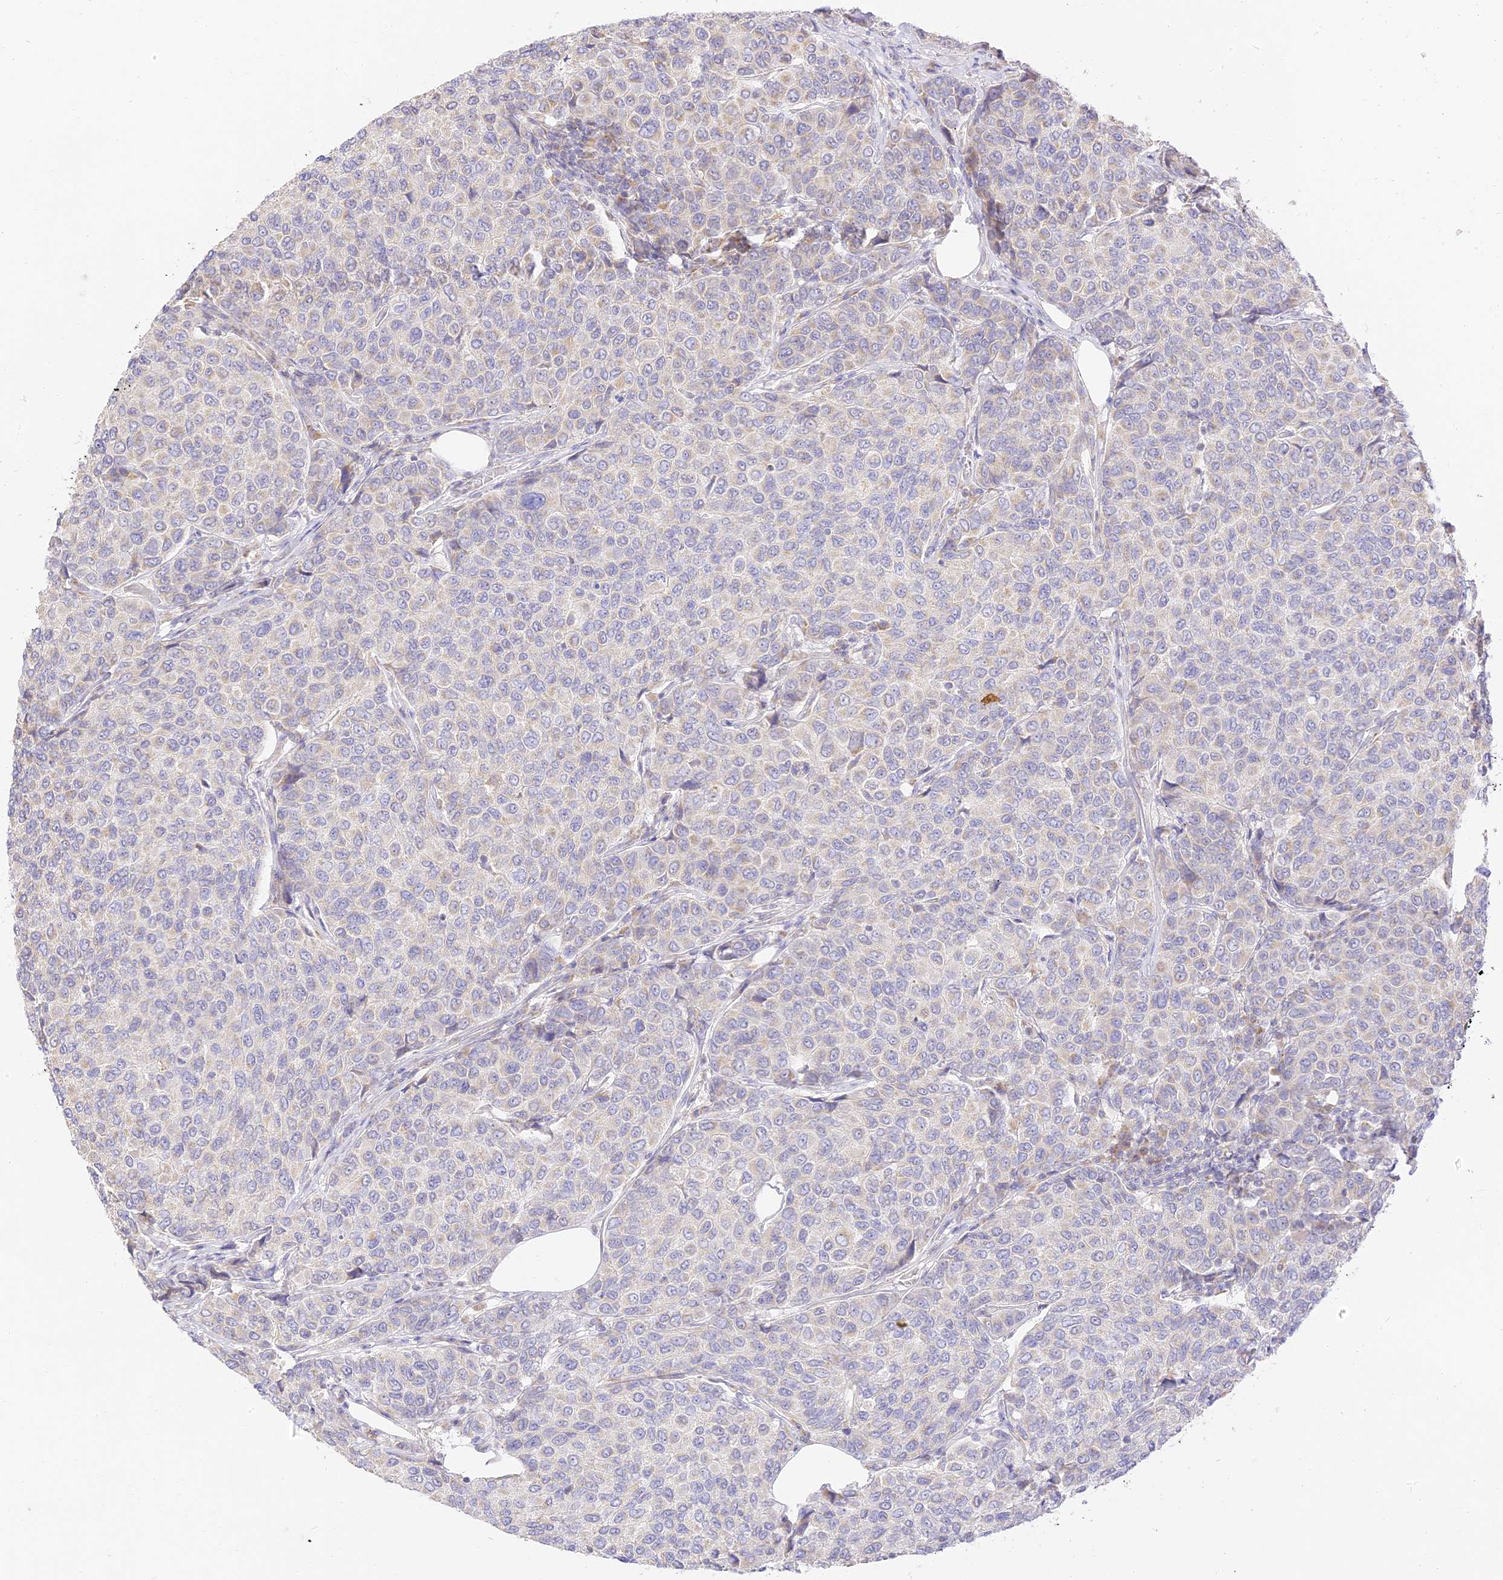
{"staining": {"intensity": "negative", "quantity": "none", "location": "none"}, "tissue": "breast cancer", "cell_type": "Tumor cells", "image_type": "cancer", "snomed": [{"axis": "morphology", "description": "Duct carcinoma"}, {"axis": "topography", "description": "Breast"}], "caption": "Human breast cancer (infiltrating ductal carcinoma) stained for a protein using immunohistochemistry displays no staining in tumor cells.", "gene": "LRRC15", "patient": {"sex": "female", "age": 55}}